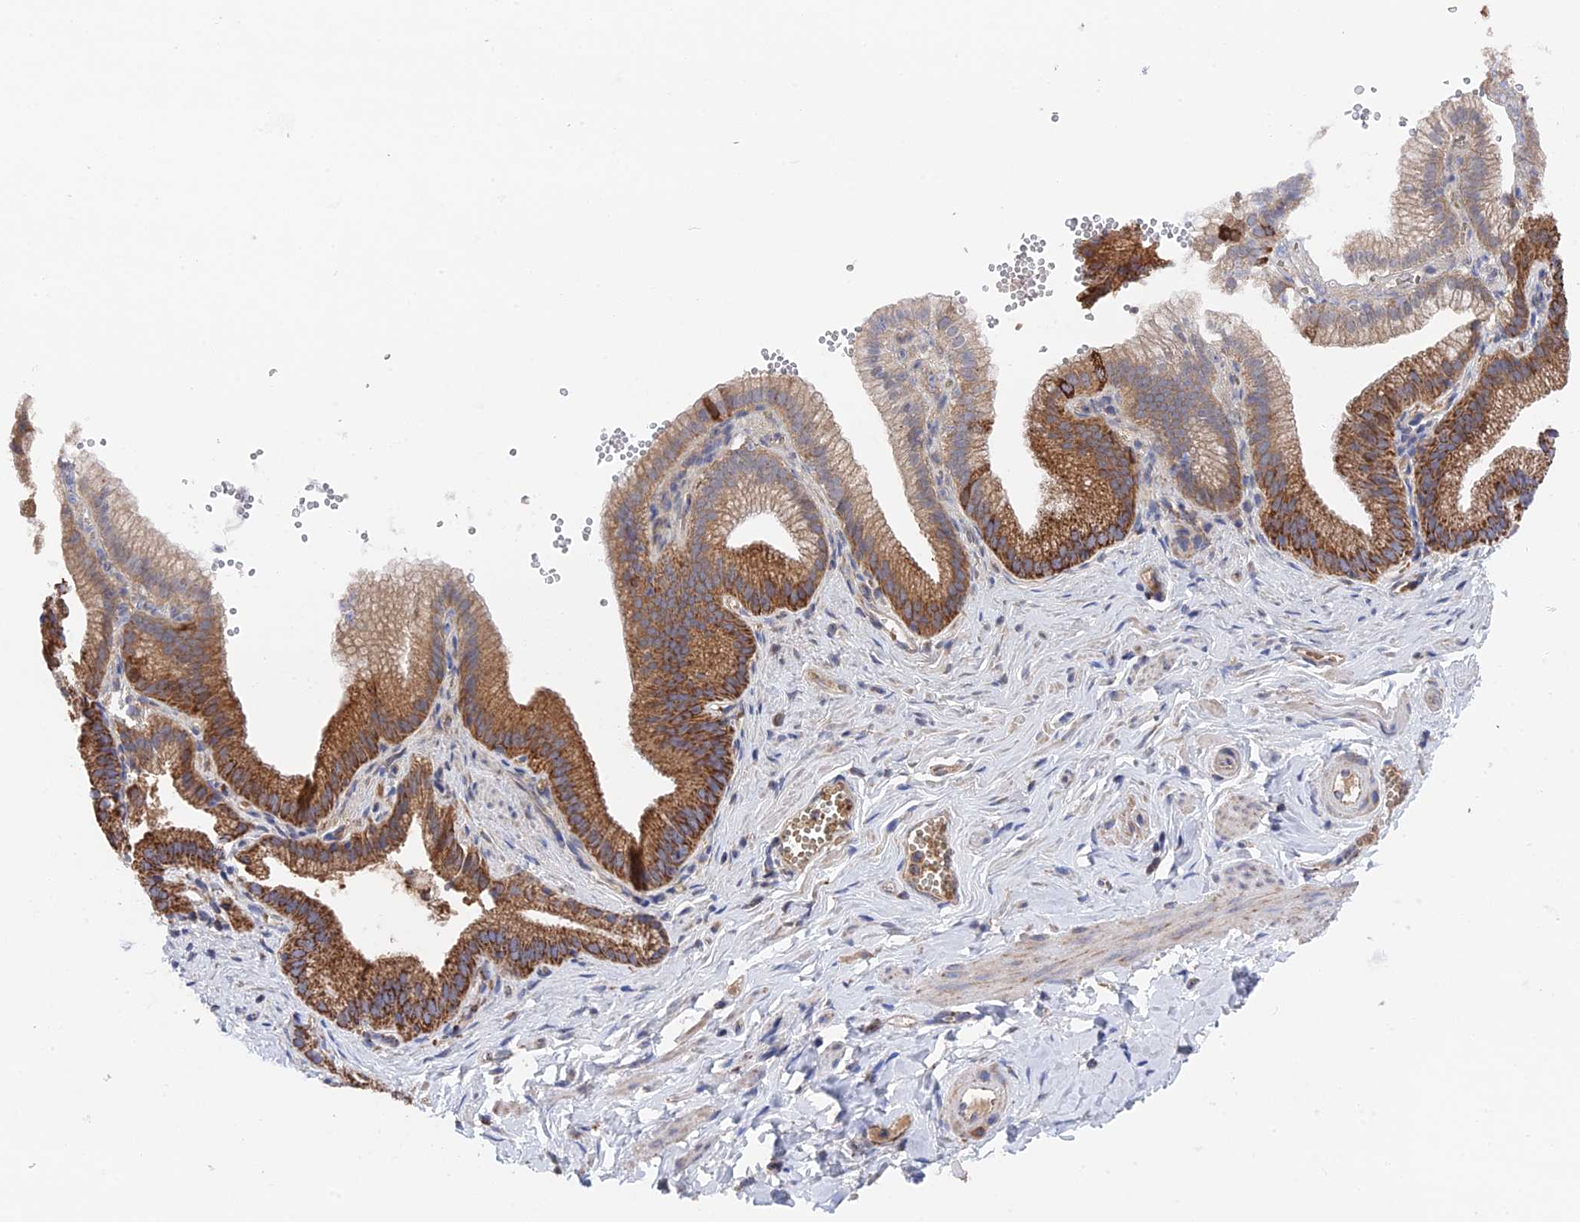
{"staining": {"intensity": "weak", "quantity": "25%-75%", "location": "cytoplasmic/membranous"}, "tissue": "adipose tissue", "cell_type": "Adipocytes", "image_type": "normal", "snomed": [{"axis": "morphology", "description": "Normal tissue, NOS"}, {"axis": "topography", "description": "Gallbladder"}, {"axis": "topography", "description": "Peripheral nerve tissue"}], "caption": "A brown stain highlights weak cytoplasmic/membranous expression of a protein in adipocytes of normal adipose tissue. The staining is performed using DAB brown chromogen to label protein expression. The nuclei are counter-stained blue using hematoxylin.", "gene": "HAUS8", "patient": {"sex": "male", "age": 38}}